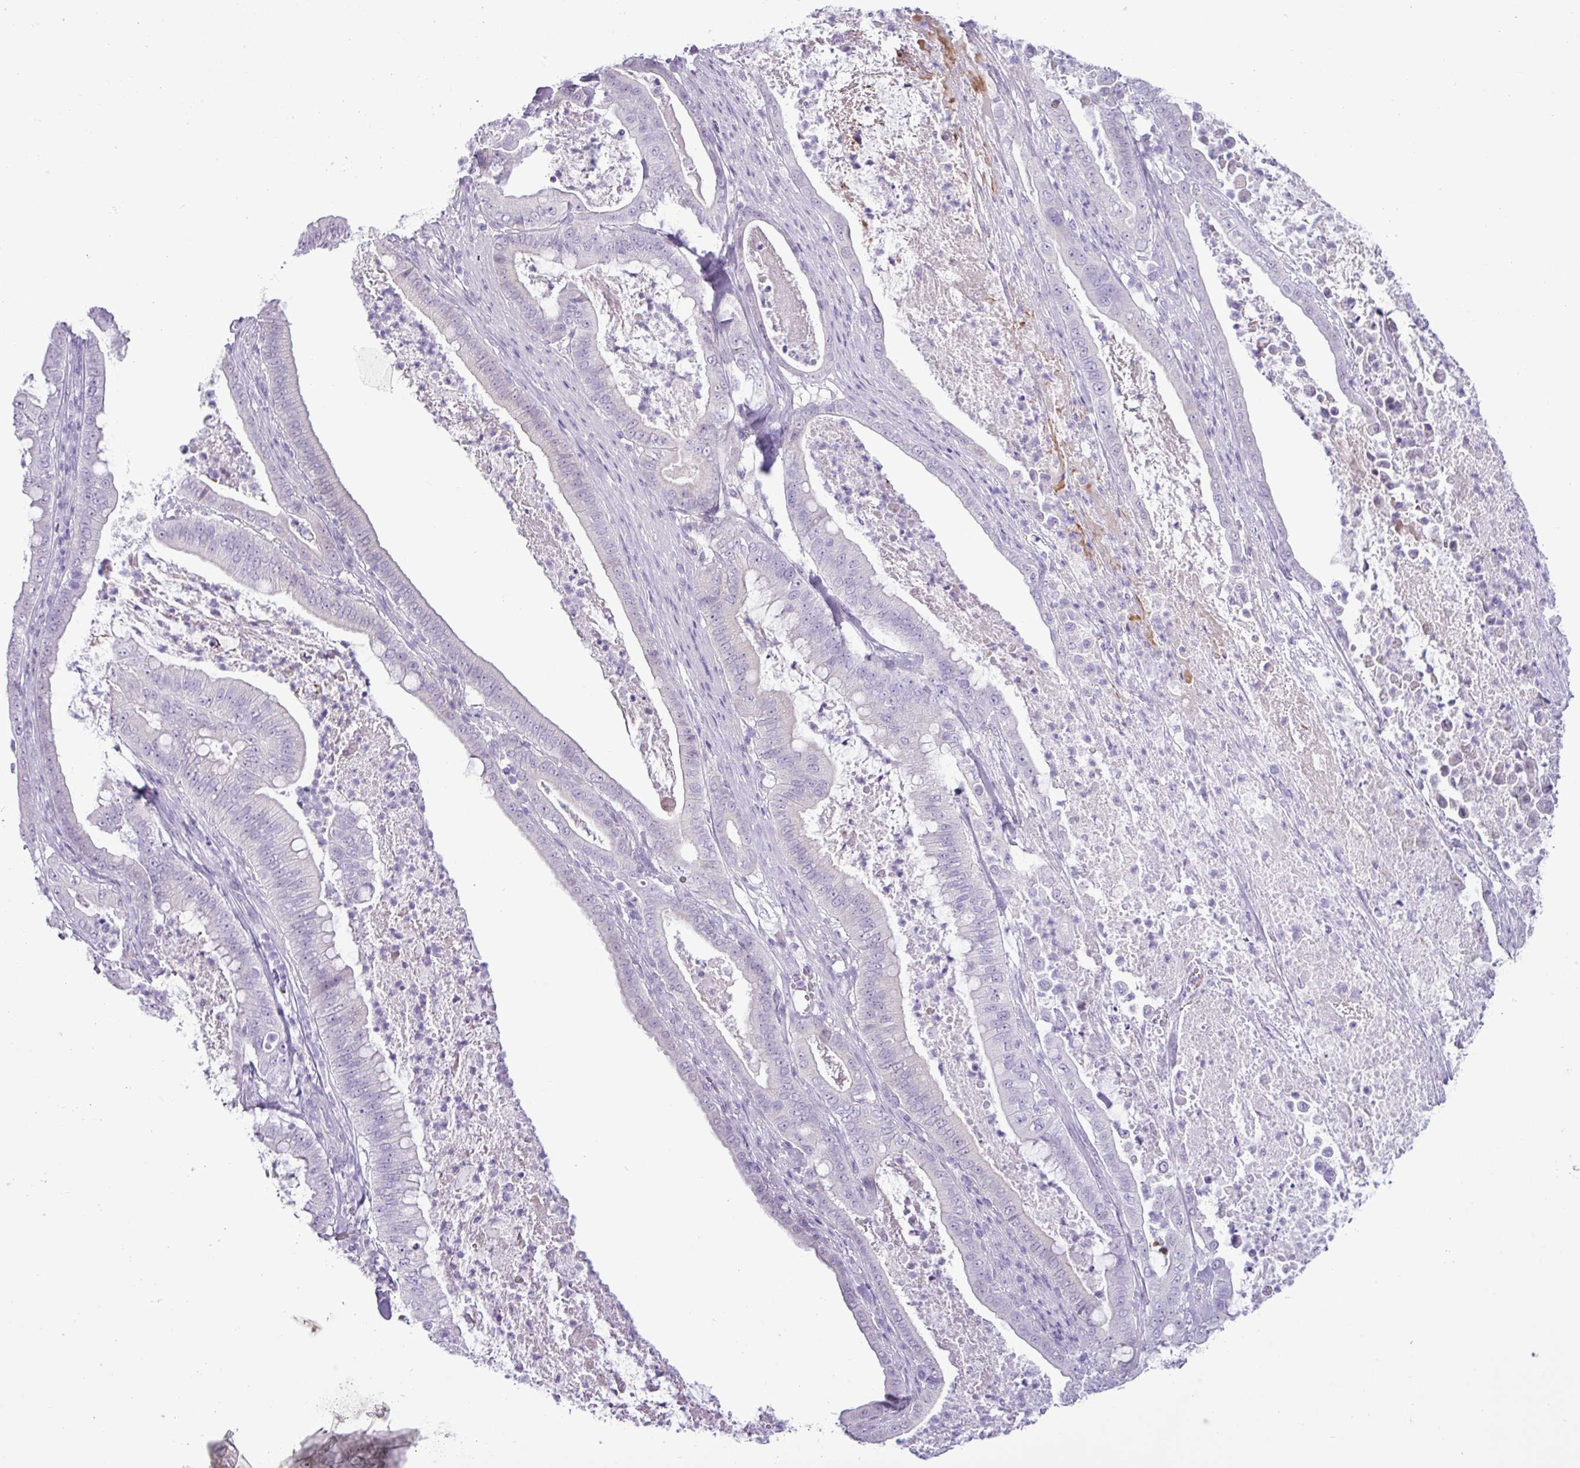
{"staining": {"intensity": "negative", "quantity": "none", "location": "none"}, "tissue": "pancreatic cancer", "cell_type": "Tumor cells", "image_type": "cancer", "snomed": [{"axis": "morphology", "description": "Adenocarcinoma, NOS"}, {"axis": "topography", "description": "Pancreas"}], "caption": "Tumor cells show no significant protein positivity in adenocarcinoma (pancreatic). The staining is performed using DAB brown chromogen with nuclei counter-stained in using hematoxylin.", "gene": "ALDH3A1", "patient": {"sex": "male", "age": 71}}